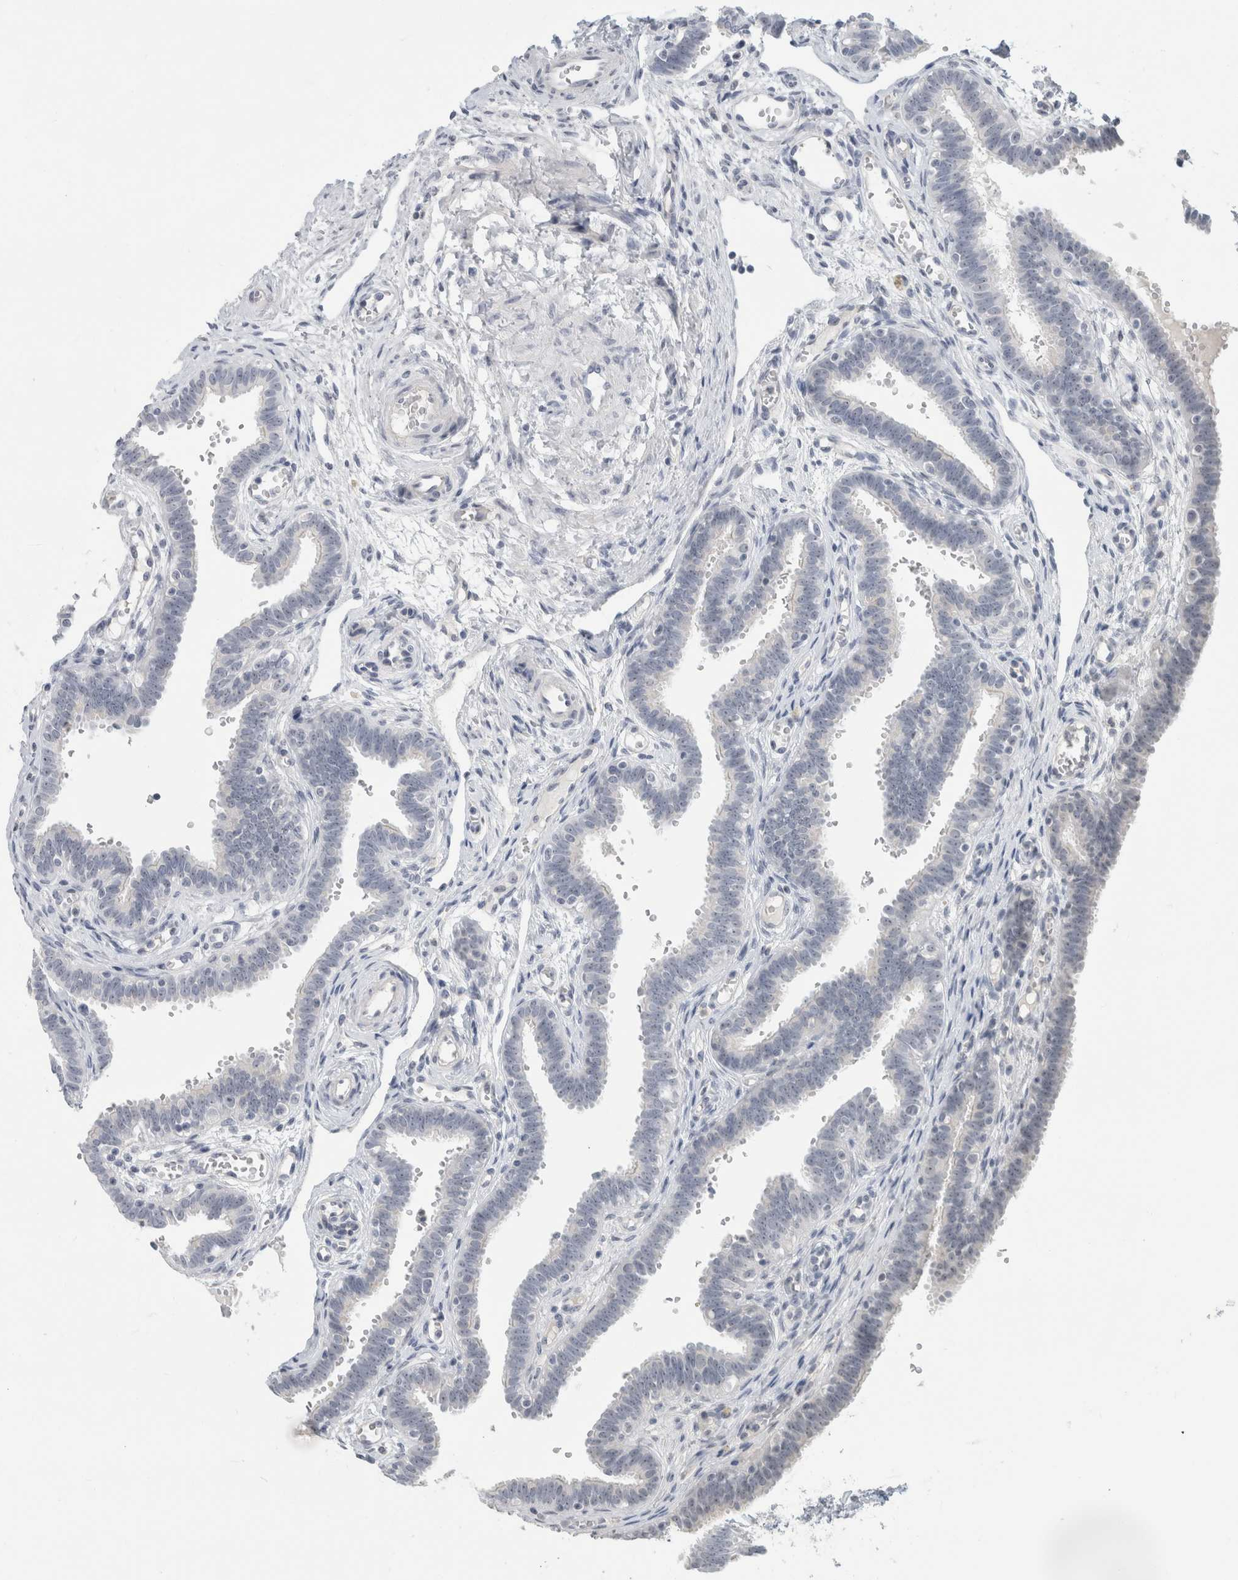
{"staining": {"intensity": "negative", "quantity": "none", "location": "none"}, "tissue": "fallopian tube", "cell_type": "Glandular cells", "image_type": "normal", "snomed": [{"axis": "morphology", "description": "Normal tissue, NOS"}, {"axis": "topography", "description": "Fallopian tube"}, {"axis": "topography", "description": "Placenta"}], "caption": "Human fallopian tube stained for a protein using IHC exhibits no positivity in glandular cells.", "gene": "FMR1NB", "patient": {"sex": "female", "age": 32}}